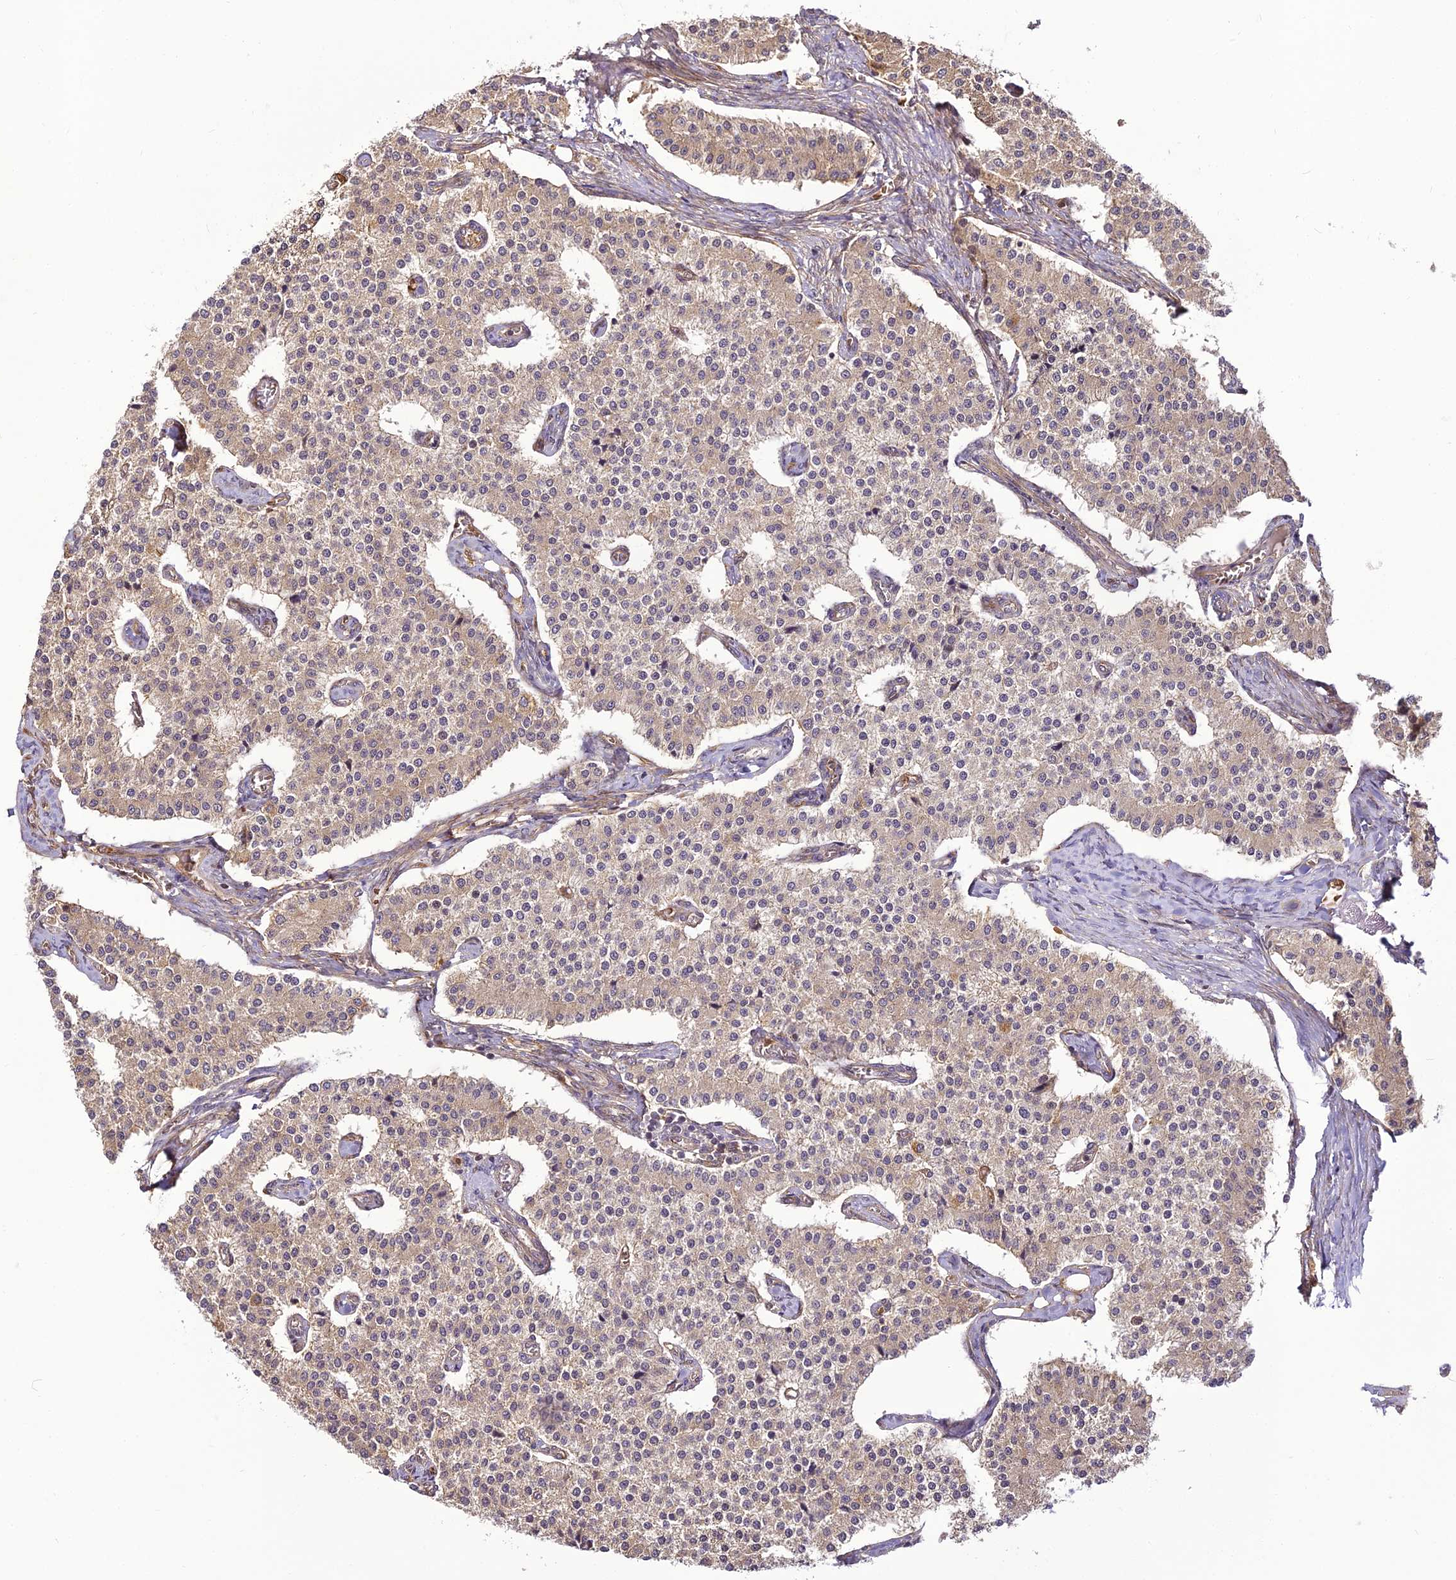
{"staining": {"intensity": "weak", "quantity": "<25%", "location": "cytoplasmic/membranous"}, "tissue": "carcinoid", "cell_type": "Tumor cells", "image_type": "cancer", "snomed": [{"axis": "morphology", "description": "Carcinoid, malignant, NOS"}, {"axis": "topography", "description": "Colon"}], "caption": "DAB (3,3'-diaminobenzidine) immunohistochemical staining of human malignant carcinoid shows no significant staining in tumor cells.", "gene": "BCDIN3D", "patient": {"sex": "female", "age": 52}}